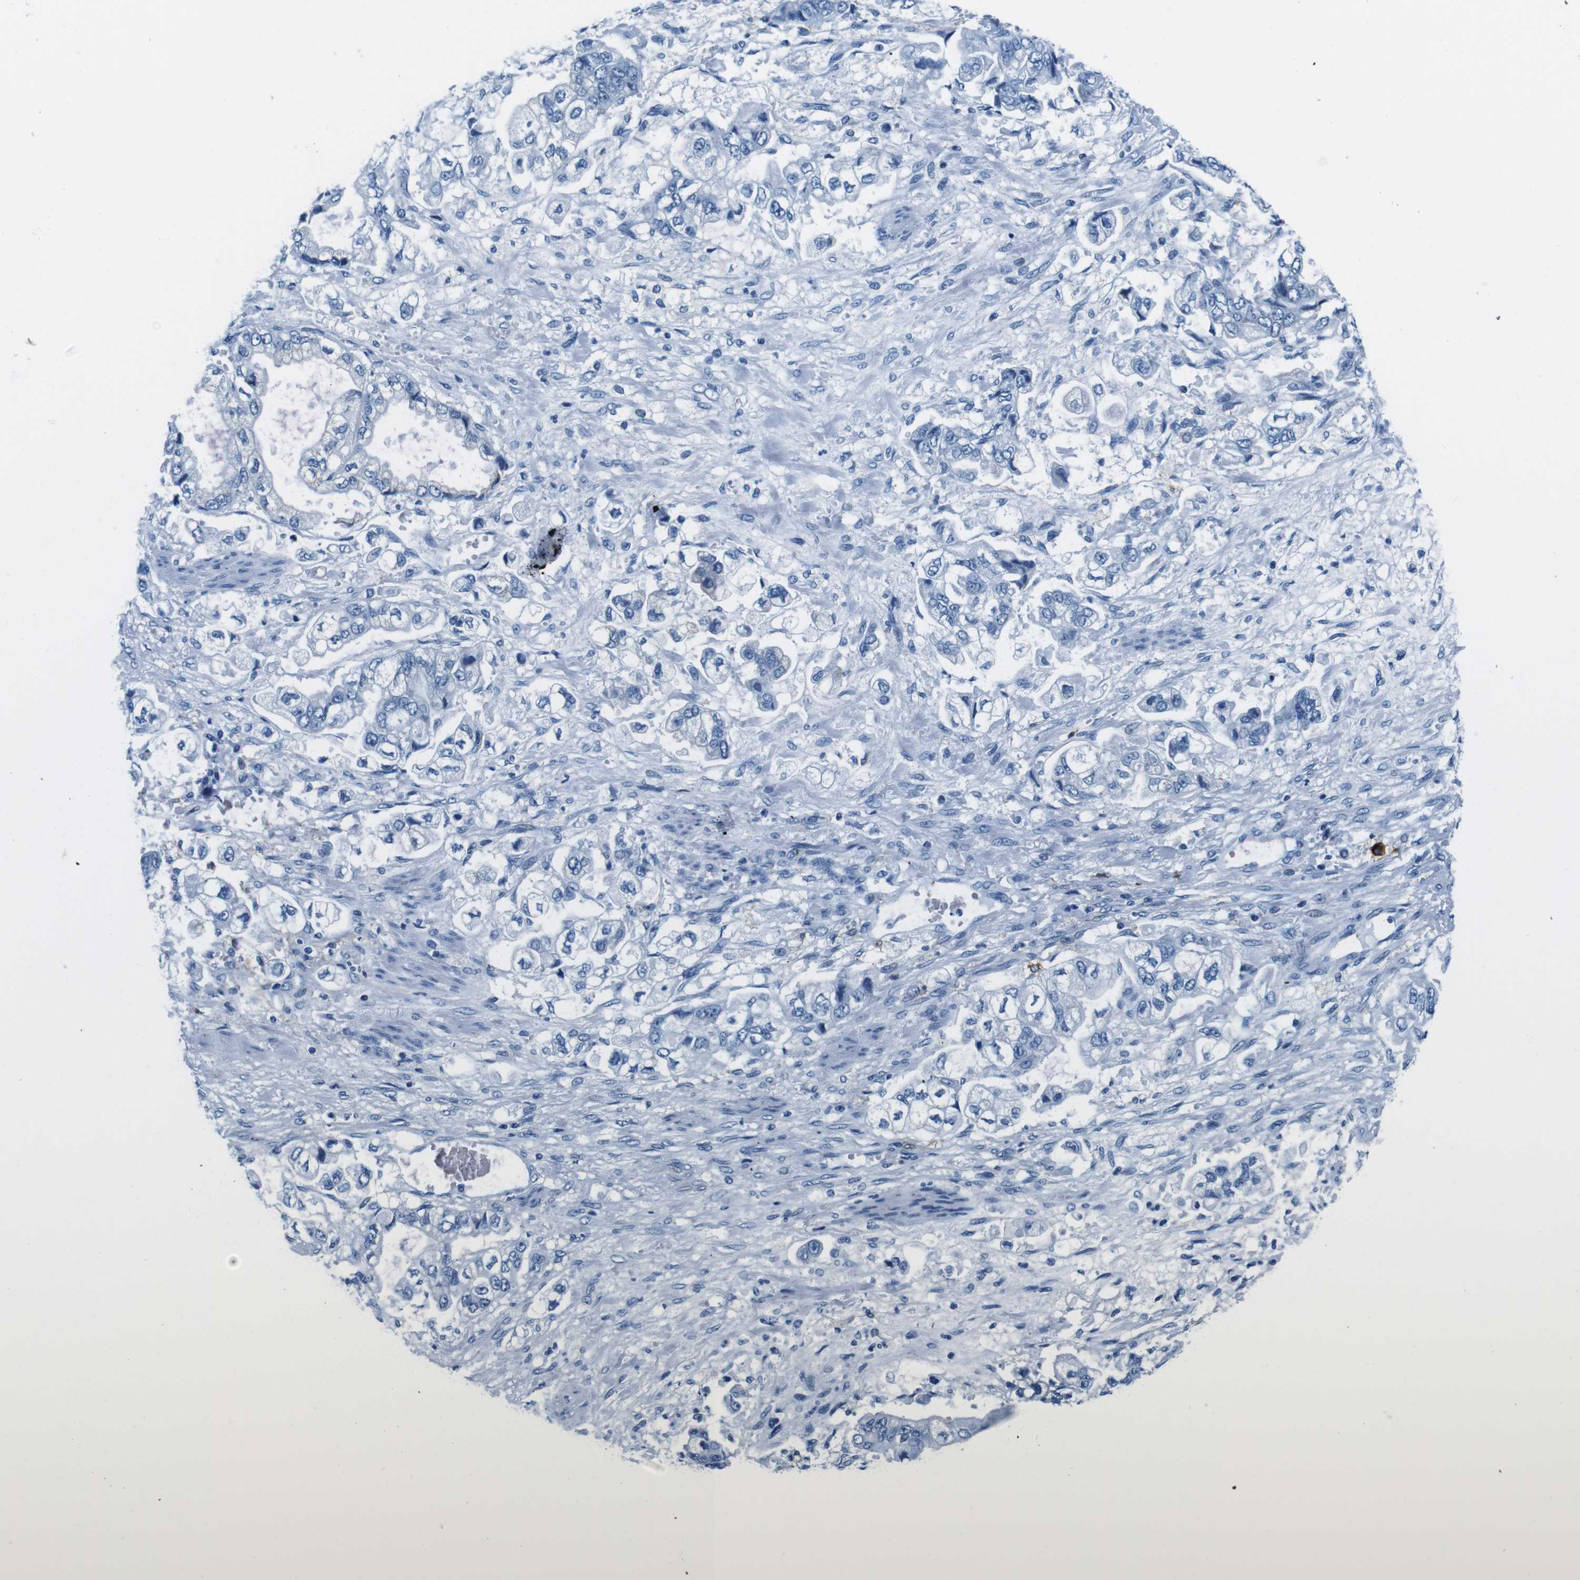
{"staining": {"intensity": "negative", "quantity": "none", "location": "none"}, "tissue": "stomach cancer", "cell_type": "Tumor cells", "image_type": "cancer", "snomed": [{"axis": "morphology", "description": "Normal tissue, NOS"}, {"axis": "morphology", "description": "Adenocarcinoma, NOS"}, {"axis": "topography", "description": "Stomach"}], "caption": "DAB immunohistochemical staining of human adenocarcinoma (stomach) reveals no significant expression in tumor cells.", "gene": "HLA-DRB1", "patient": {"sex": "male", "age": 62}}